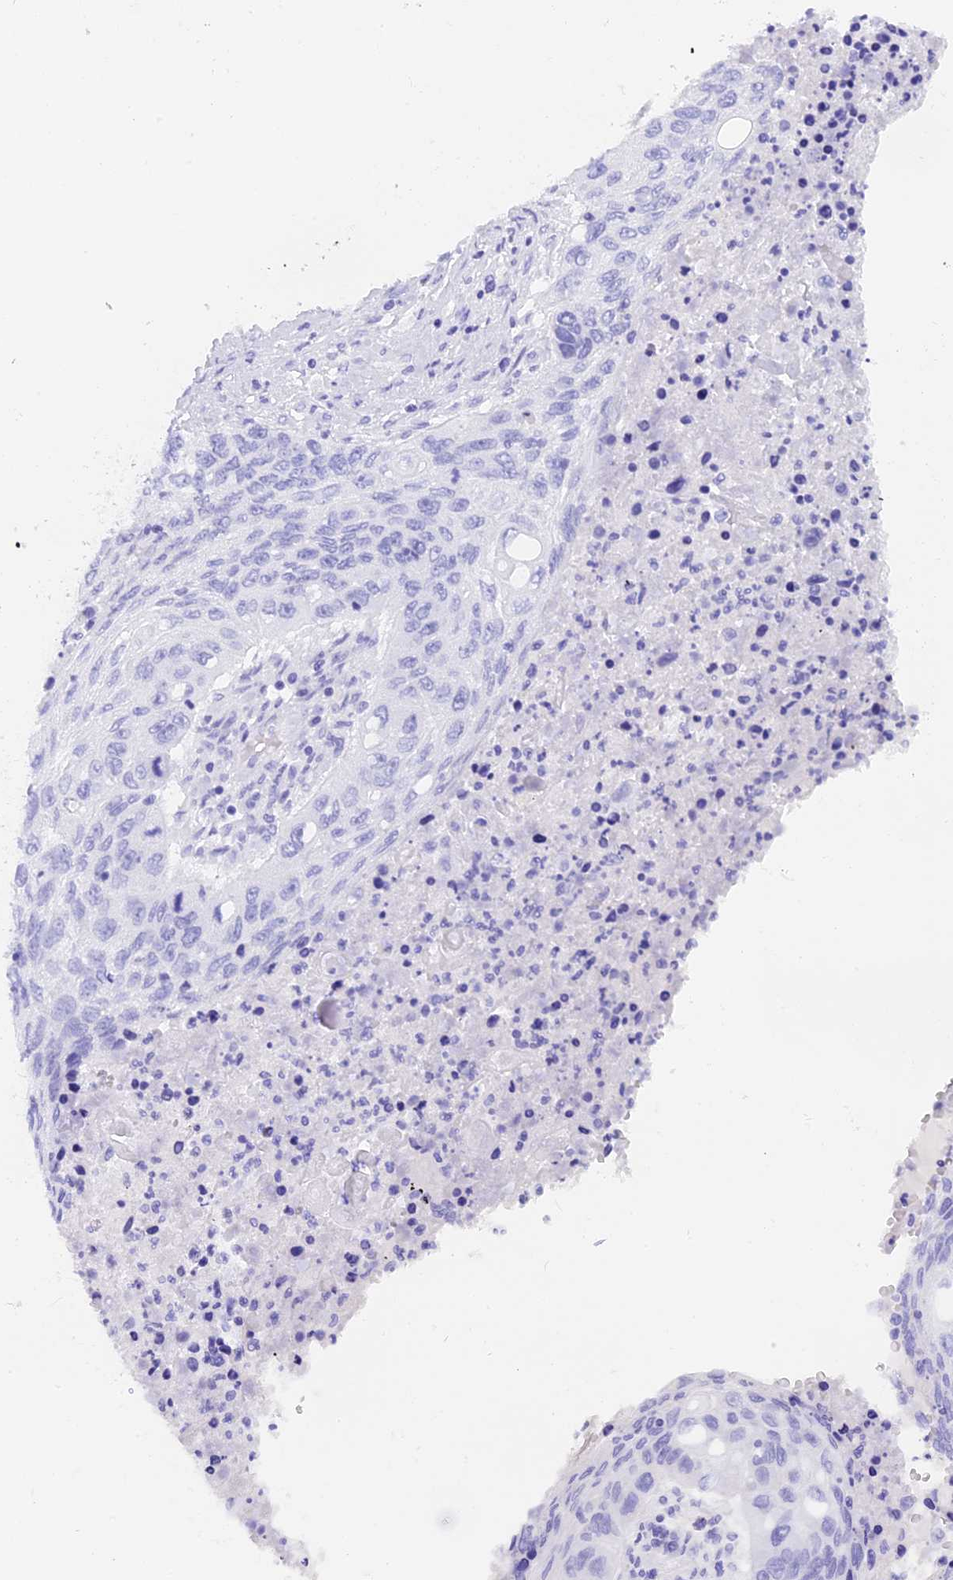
{"staining": {"intensity": "negative", "quantity": "none", "location": "none"}, "tissue": "lung cancer", "cell_type": "Tumor cells", "image_type": "cancer", "snomed": [{"axis": "morphology", "description": "Squamous cell carcinoma, NOS"}, {"axis": "topography", "description": "Lung"}], "caption": "Immunohistochemical staining of human squamous cell carcinoma (lung) reveals no significant expression in tumor cells.", "gene": "ISCA1", "patient": {"sex": "female", "age": 63}}